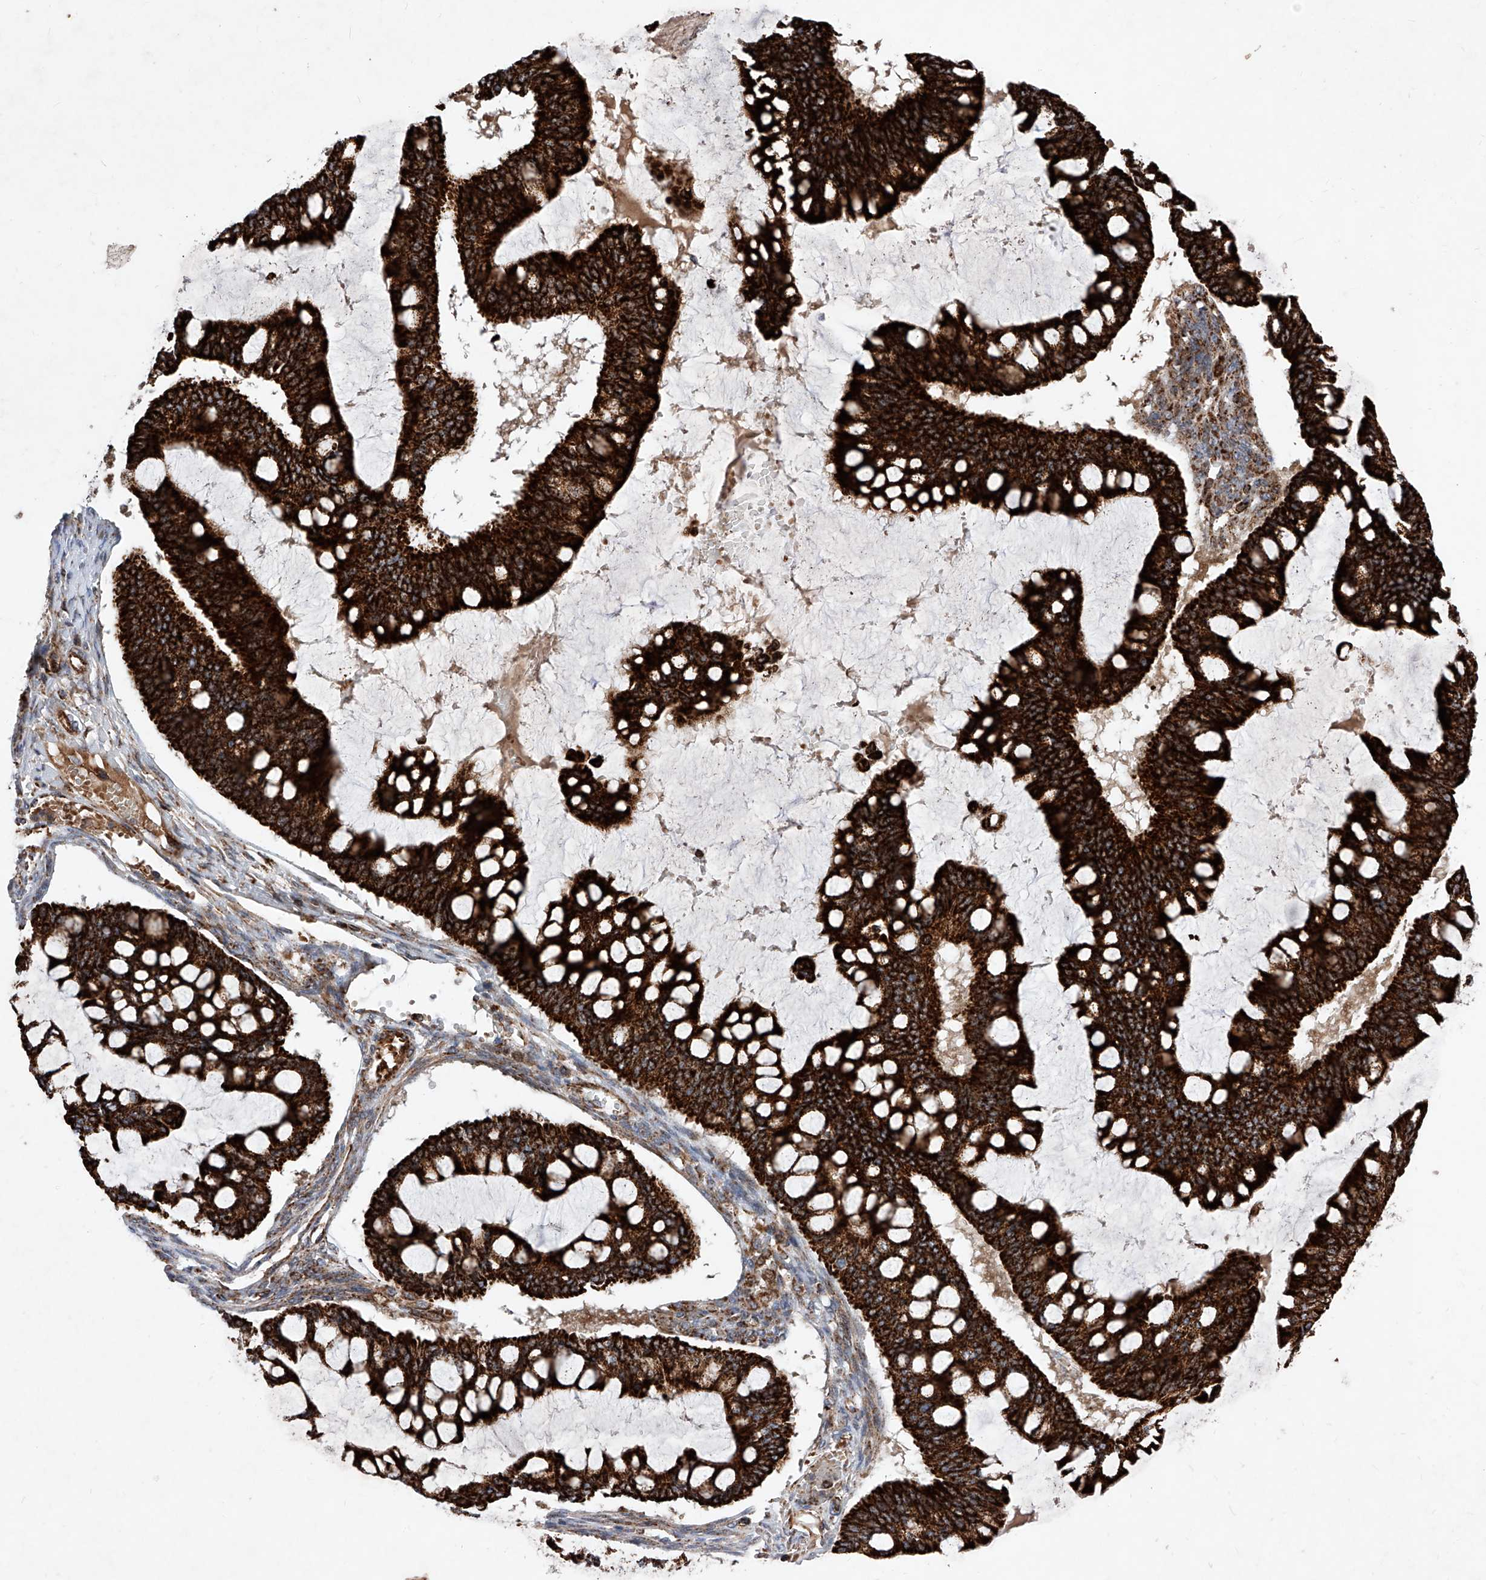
{"staining": {"intensity": "strong", "quantity": ">75%", "location": "cytoplasmic/membranous"}, "tissue": "ovarian cancer", "cell_type": "Tumor cells", "image_type": "cancer", "snomed": [{"axis": "morphology", "description": "Cystadenocarcinoma, mucinous, NOS"}, {"axis": "topography", "description": "Ovary"}], "caption": "Human ovarian cancer stained with a protein marker exhibits strong staining in tumor cells.", "gene": "SEMA6A", "patient": {"sex": "female", "age": 73}}